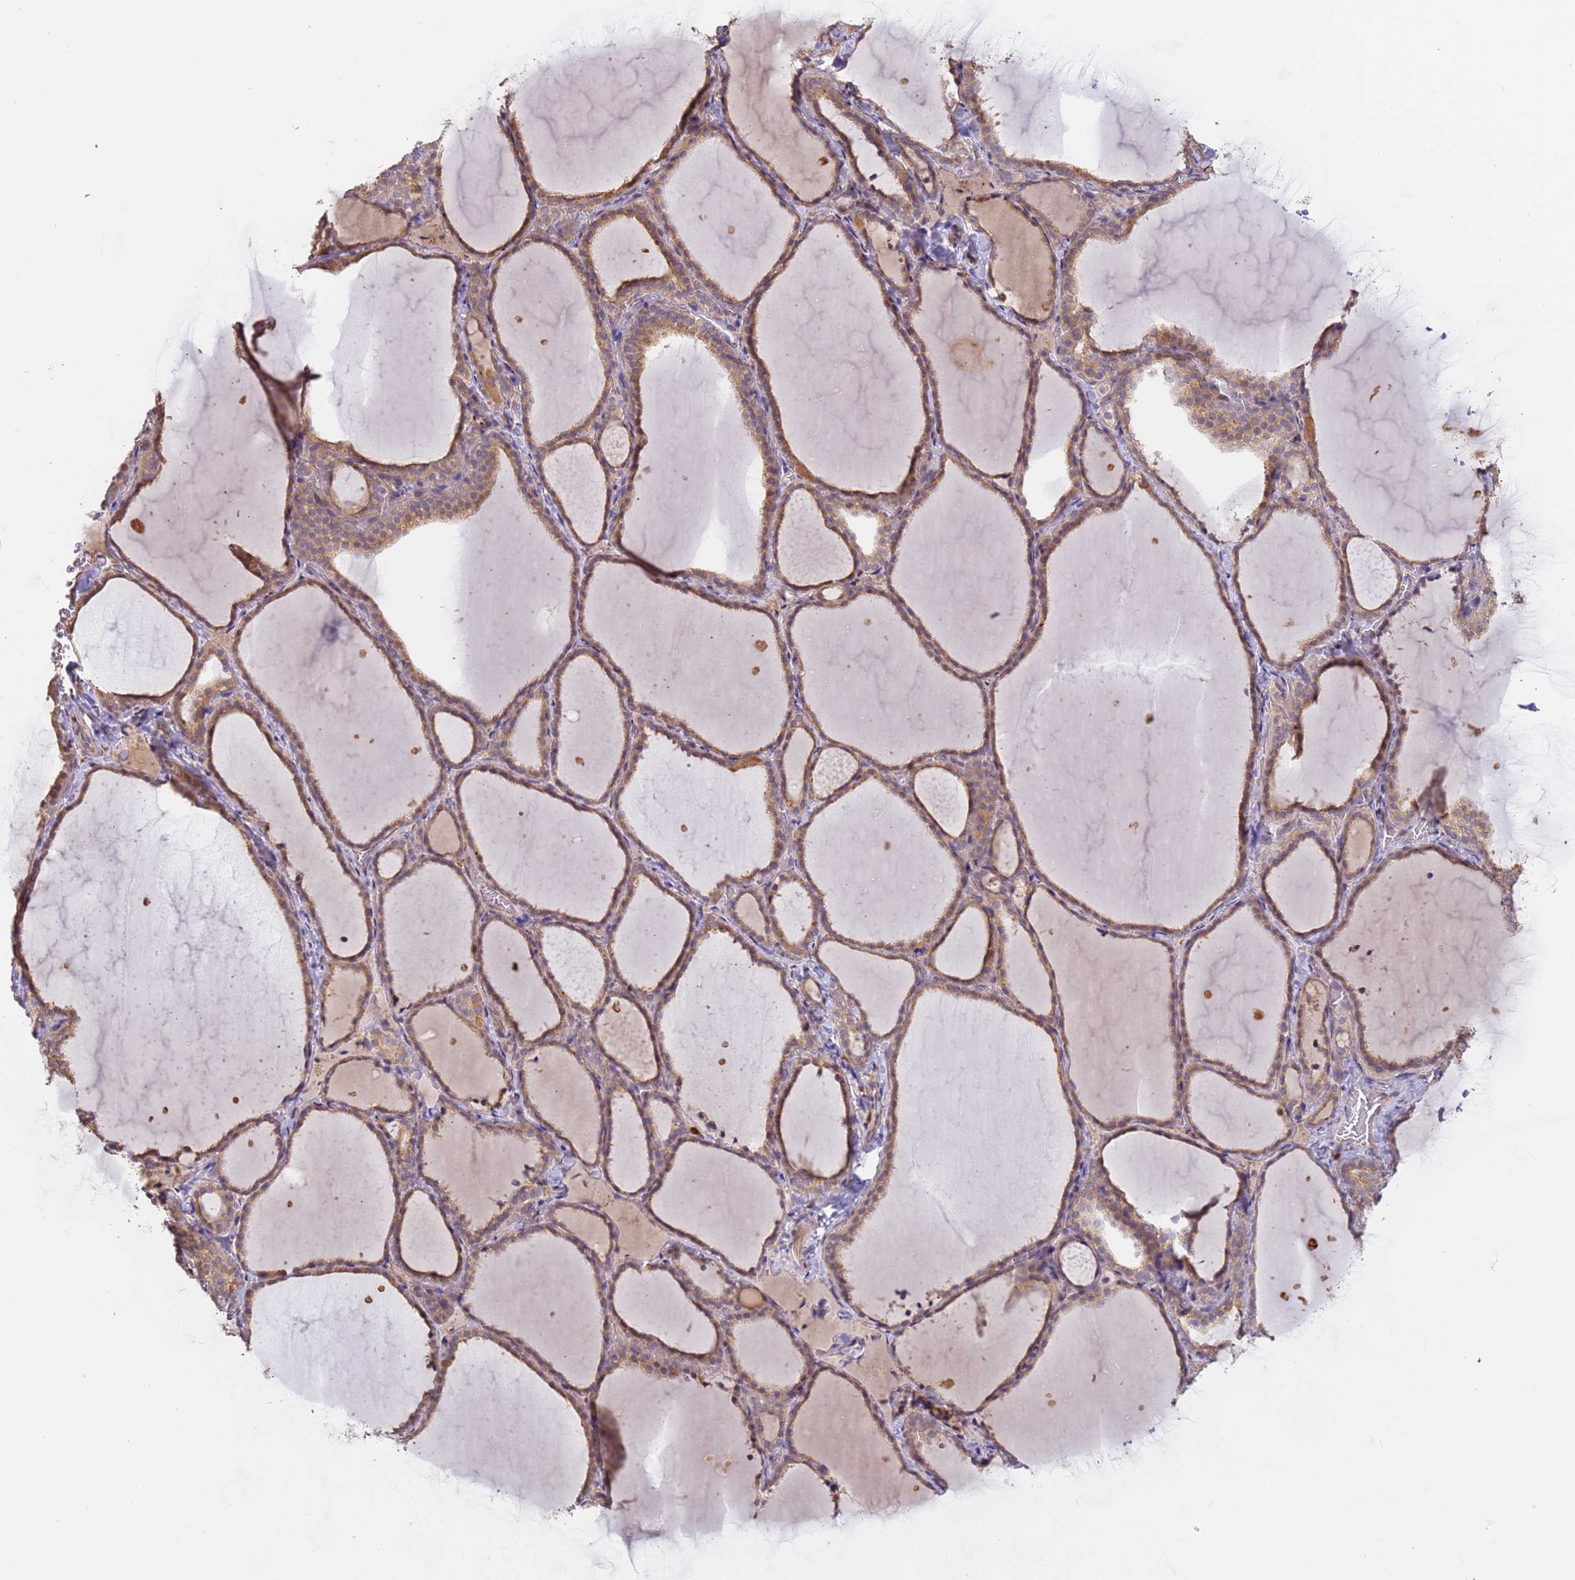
{"staining": {"intensity": "weak", "quantity": ">75%", "location": "cytoplasmic/membranous"}, "tissue": "thyroid gland", "cell_type": "Glandular cells", "image_type": "normal", "snomed": [{"axis": "morphology", "description": "Normal tissue, NOS"}, {"axis": "topography", "description": "Thyroid gland"}], "caption": "IHC of unremarkable thyroid gland reveals low levels of weak cytoplasmic/membranous expression in about >75% of glandular cells. (brown staining indicates protein expression, while blue staining denotes nuclei).", "gene": "M6PR", "patient": {"sex": "female", "age": 22}}